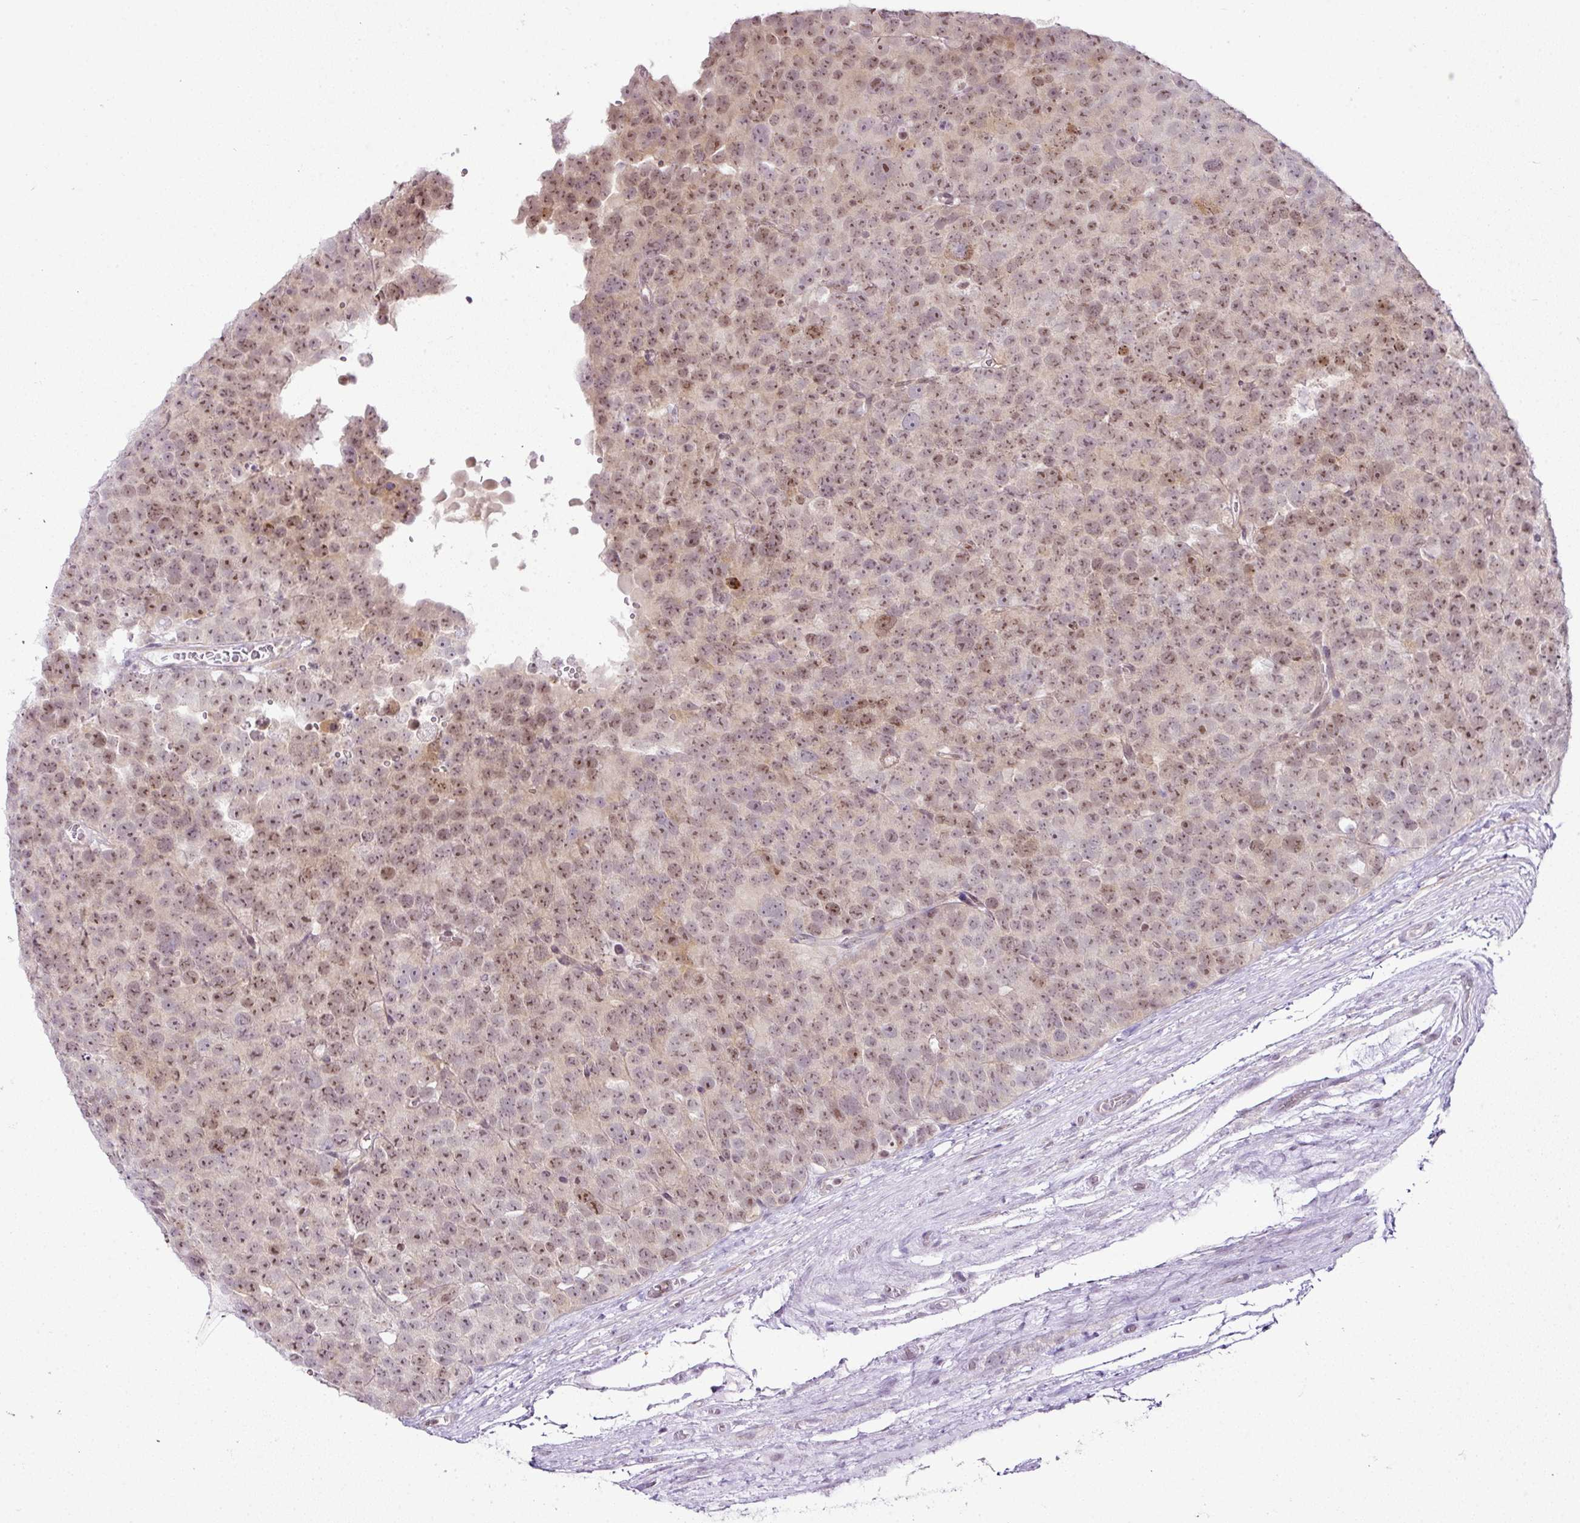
{"staining": {"intensity": "moderate", "quantity": ">75%", "location": "nuclear"}, "tissue": "testis cancer", "cell_type": "Tumor cells", "image_type": "cancer", "snomed": [{"axis": "morphology", "description": "Seminoma, NOS"}, {"axis": "topography", "description": "Testis"}], "caption": "There is medium levels of moderate nuclear positivity in tumor cells of testis cancer, as demonstrated by immunohistochemical staining (brown color).", "gene": "FAM32A", "patient": {"sex": "male", "age": 71}}